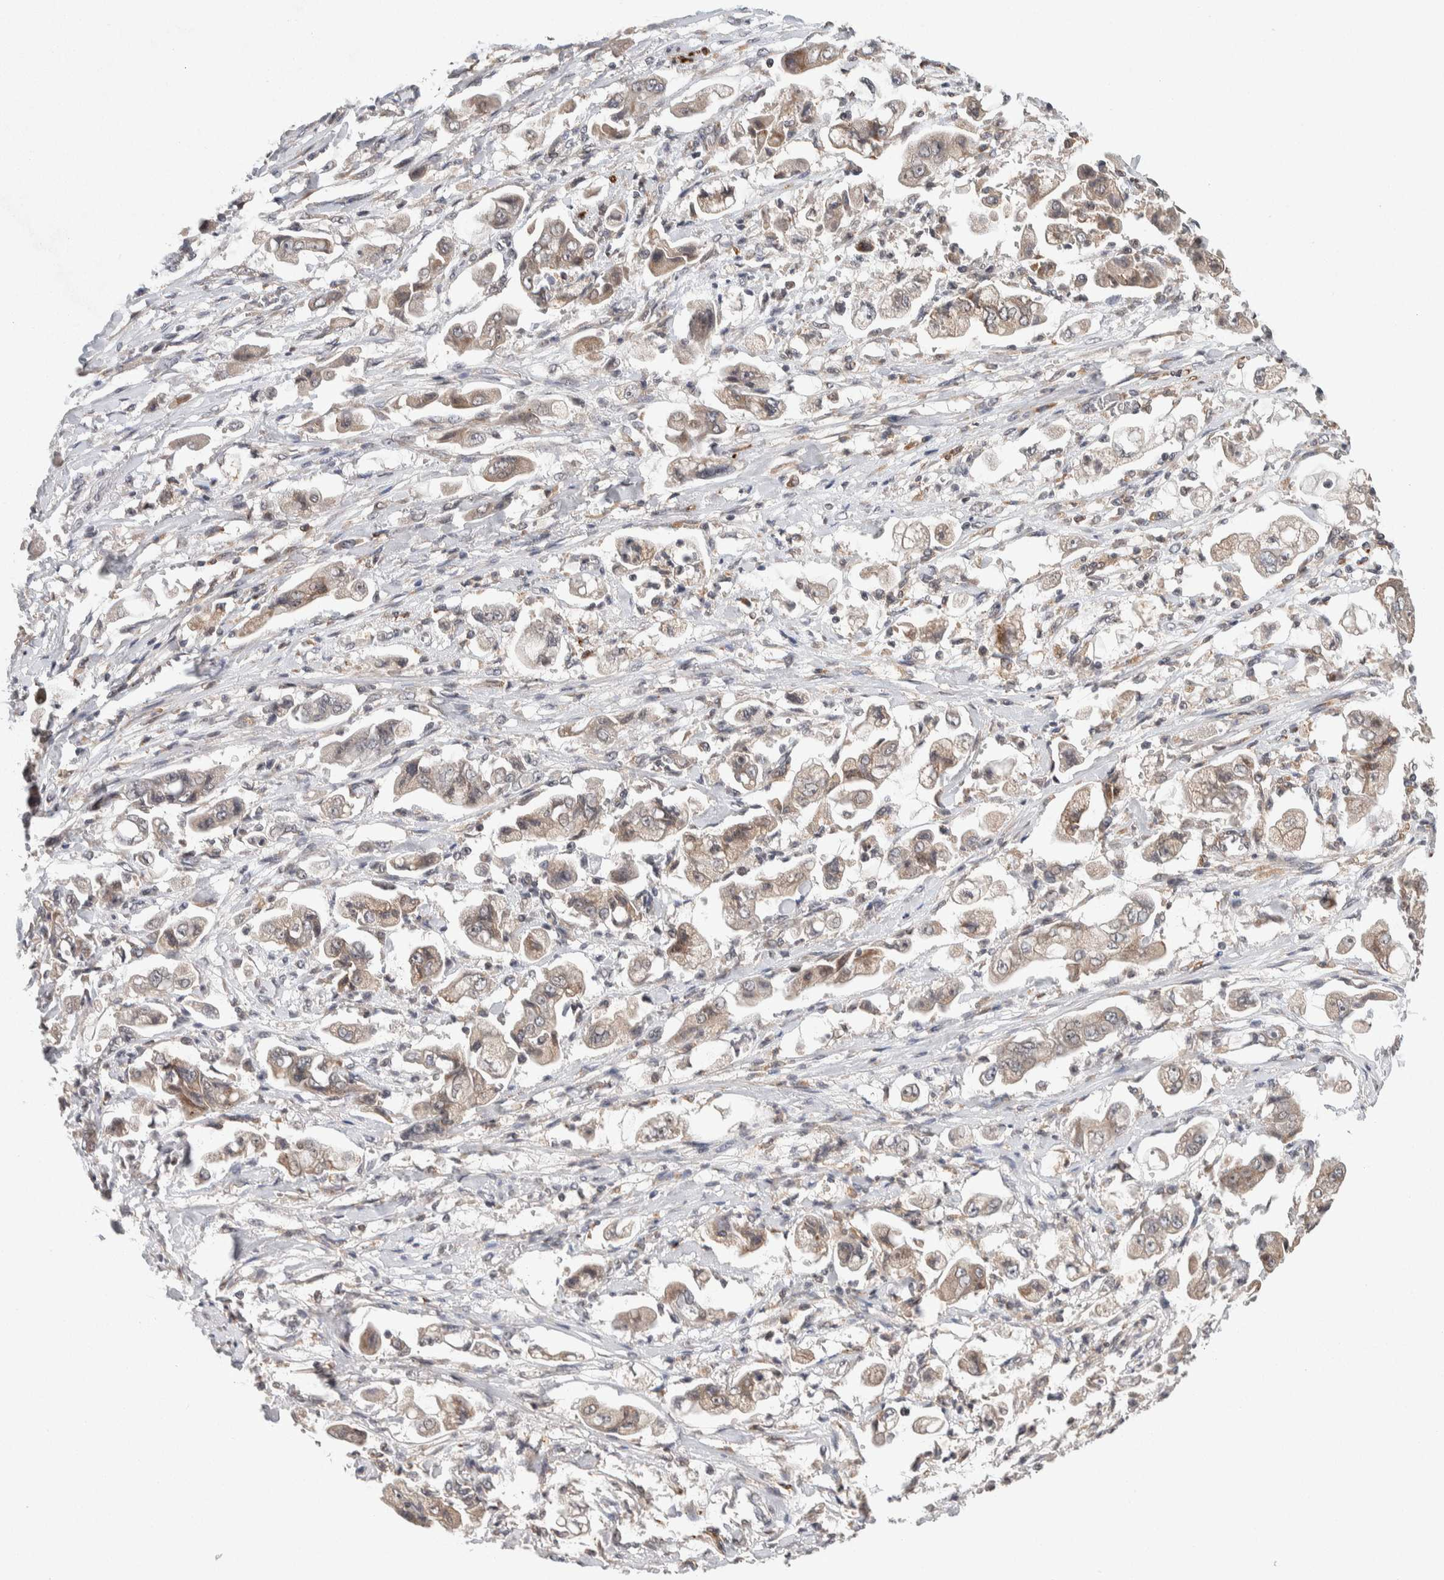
{"staining": {"intensity": "weak", "quantity": ">75%", "location": "cytoplasmic/membranous"}, "tissue": "stomach cancer", "cell_type": "Tumor cells", "image_type": "cancer", "snomed": [{"axis": "morphology", "description": "Adenocarcinoma, NOS"}, {"axis": "topography", "description": "Stomach"}], "caption": "Protein expression by immunohistochemistry (IHC) exhibits weak cytoplasmic/membranous positivity in about >75% of tumor cells in stomach cancer. The protein of interest is stained brown, and the nuclei are stained in blue (DAB IHC with brightfield microscopy, high magnification).", "gene": "KCNK1", "patient": {"sex": "male", "age": 62}}